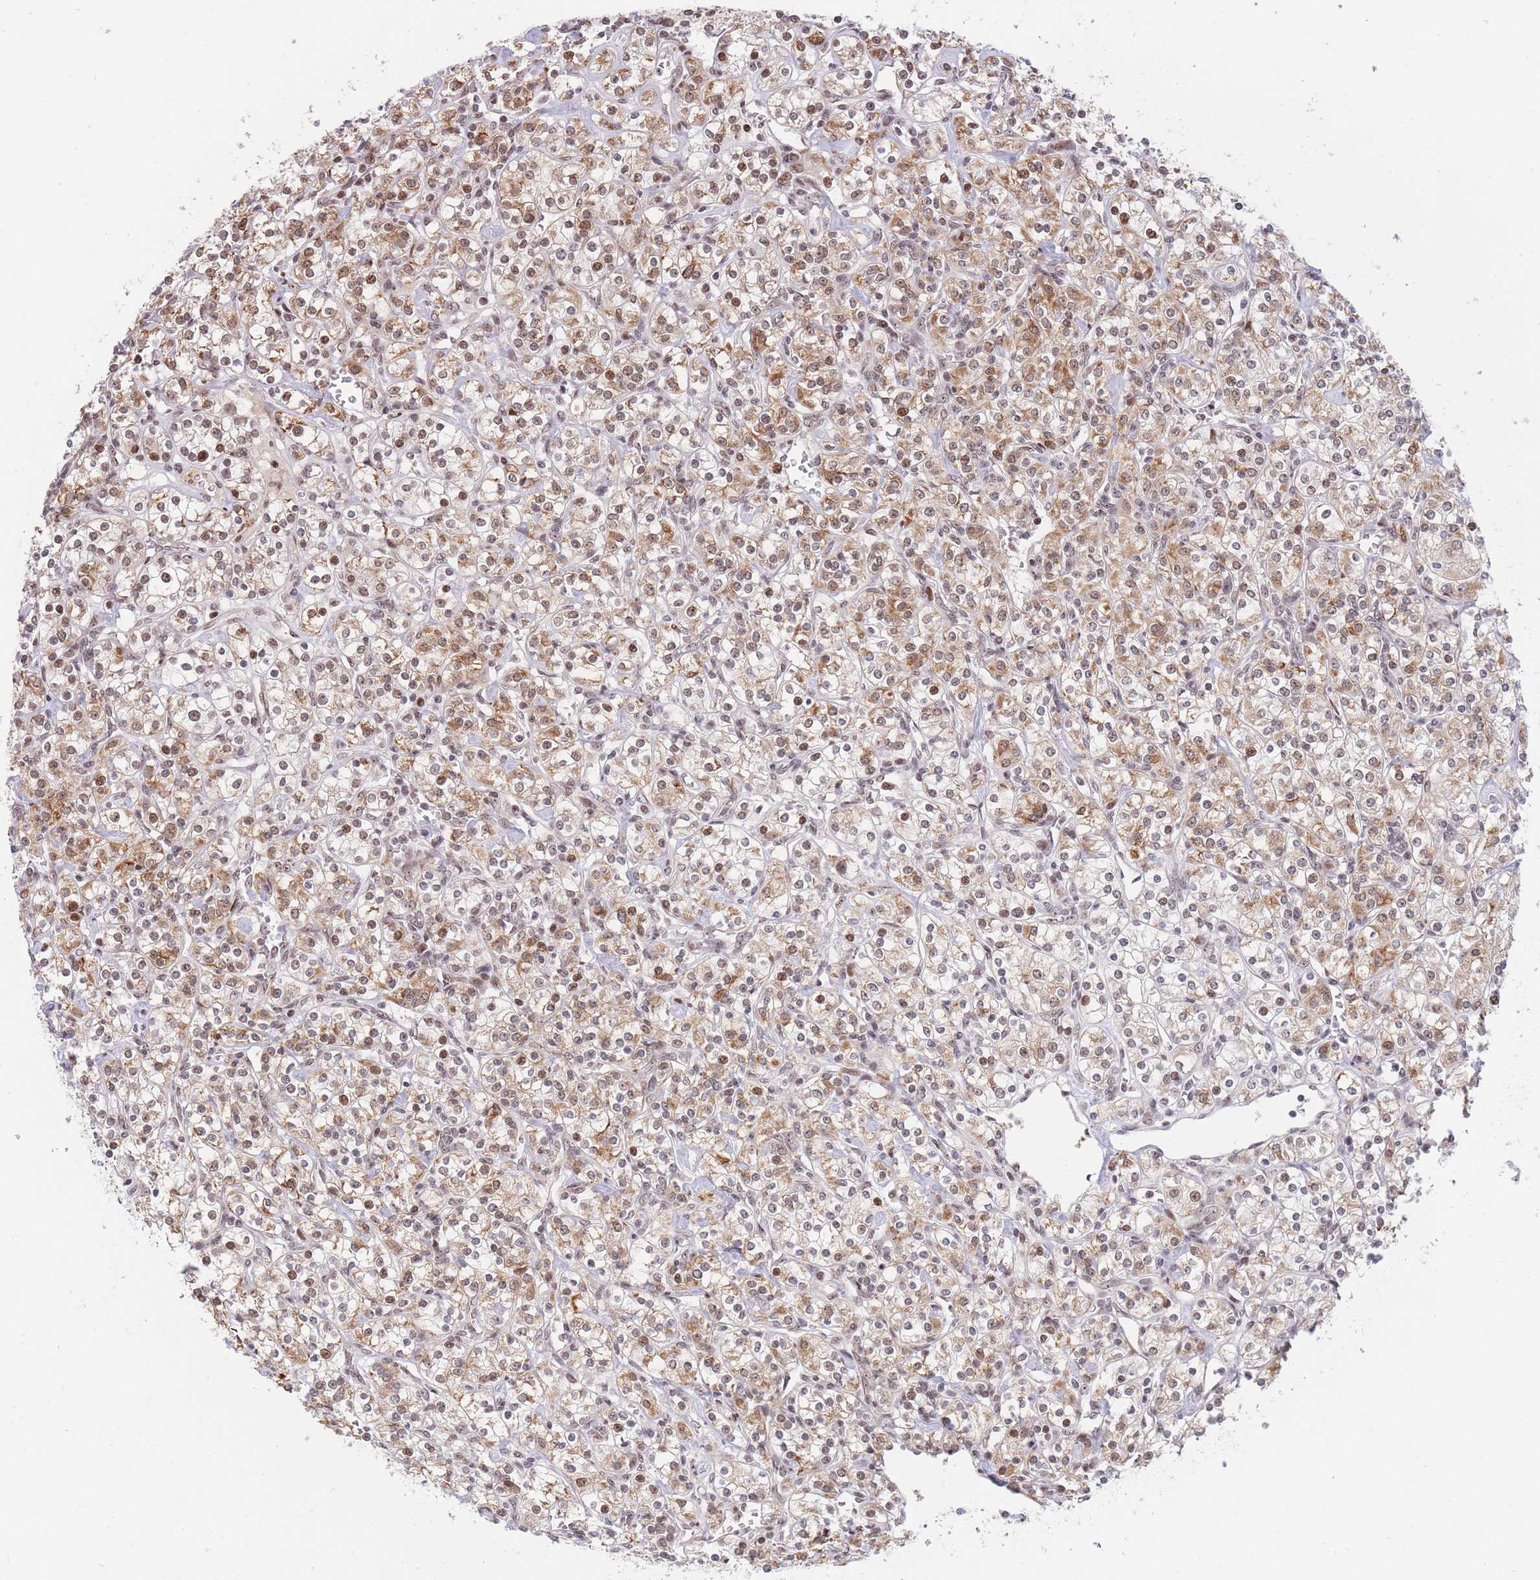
{"staining": {"intensity": "moderate", "quantity": "25%-75%", "location": "cytoplasmic/membranous,nuclear"}, "tissue": "renal cancer", "cell_type": "Tumor cells", "image_type": "cancer", "snomed": [{"axis": "morphology", "description": "Adenocarcinoma, NOS"}, {"axis": "topography", "description": "Kidney"}], "caption": "Immunohistochemistry (IHC) image of neoplastic tissue: human renal adenocarcinoma stained using immunohistochemistry (IHC) demonstrates medium levels of moderate protein expression localized specifically in the cytoplasmic/membranous and nuclear of tumor cells, appearing as a cytoplasmic/membranous and nuclear brown color.", "gene": "TARBP2", "patient": {"sex": "male", "age": 77}}